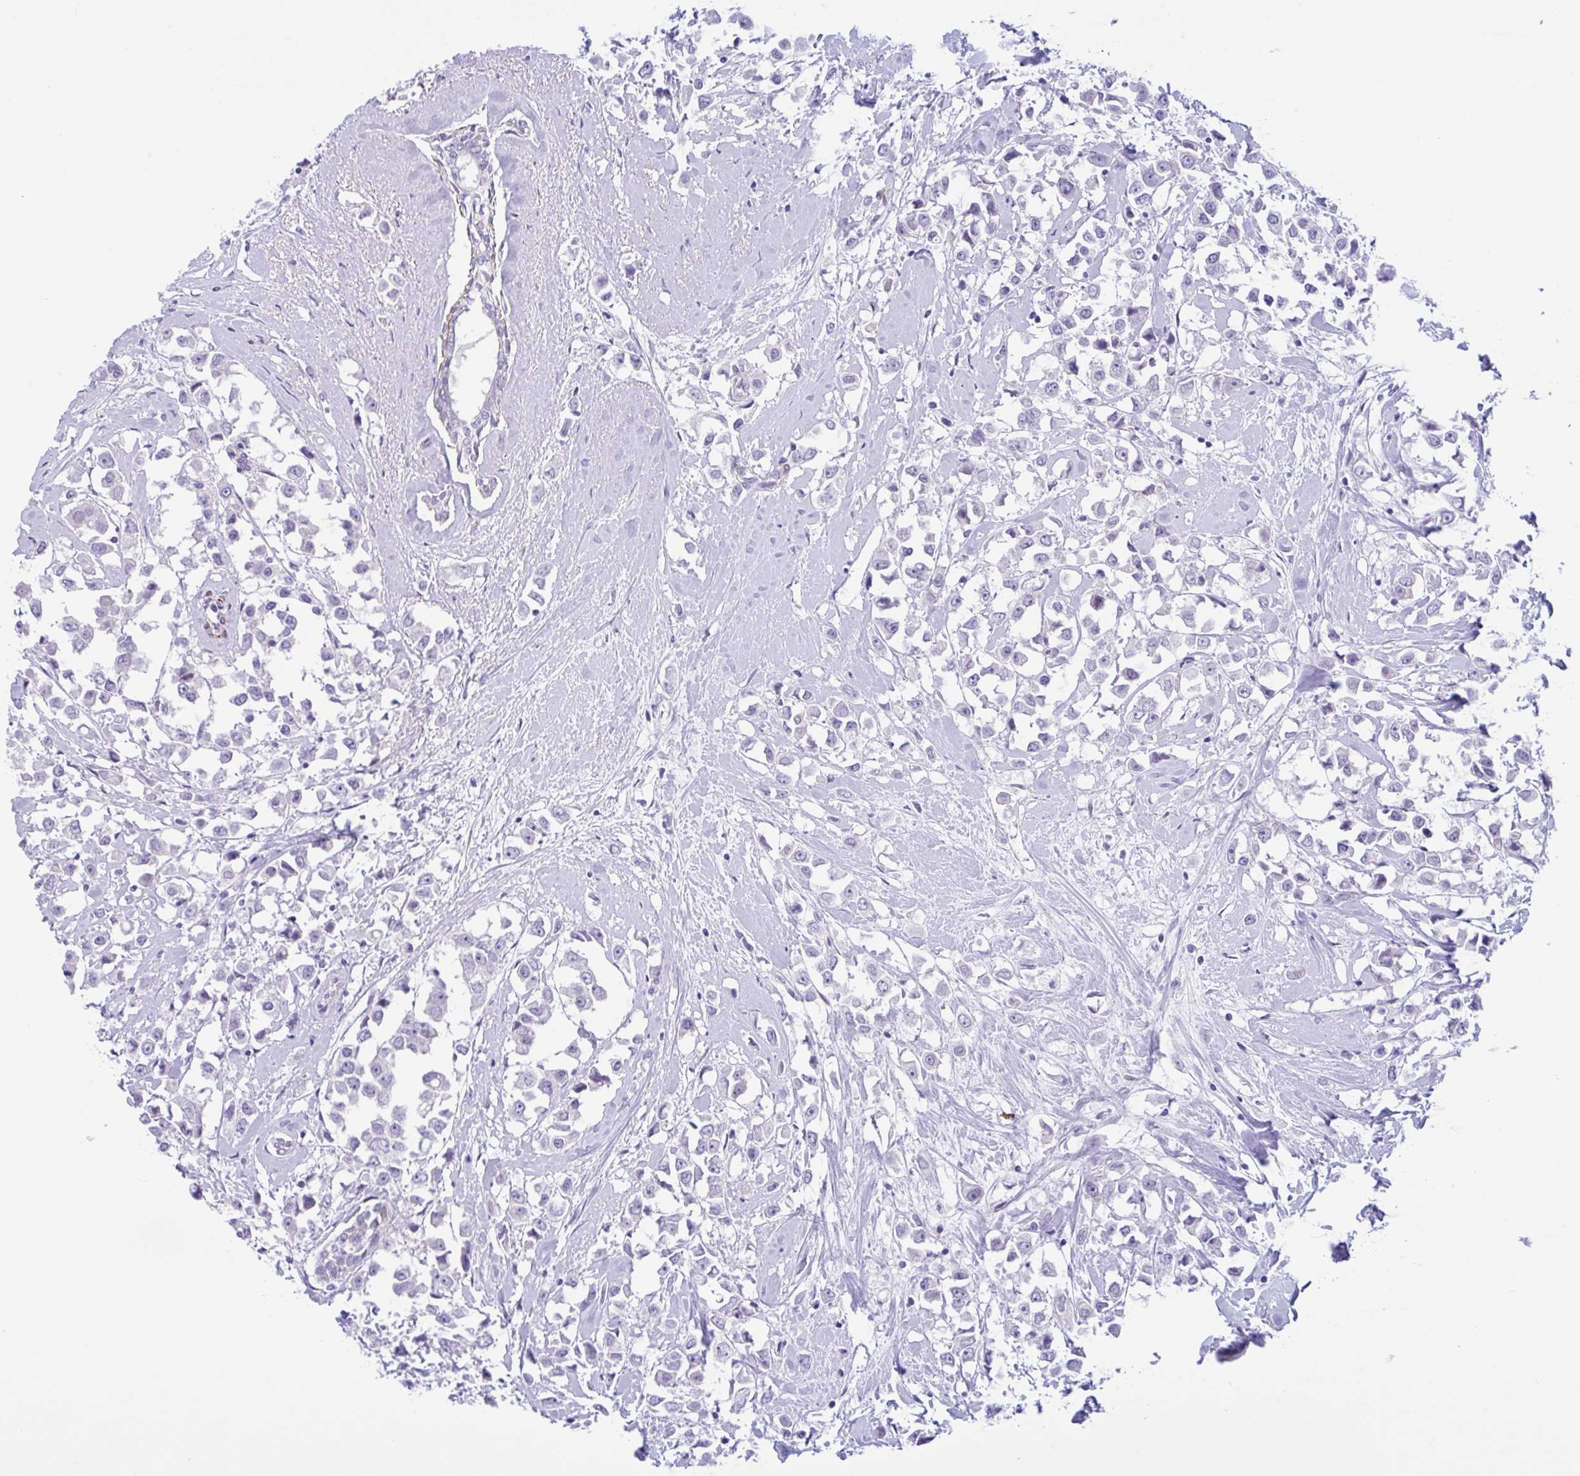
{"staining": {"intensity": "negative", "quantity": "none", "location": "none"}, "tissue": "breast cancer", "cell_type": "Tumor cells", "image_type": "cancer", "snomed": [{"axis": "morphology", "description": "Duct carcinoma"}, {"axis": "topography", "description": "Breast"}], "caption": "IHC of breast cancer reveals no expression in tumor cells.", "gene": "AHCYL2", "patient": {"sex": "female", "age": 61}}